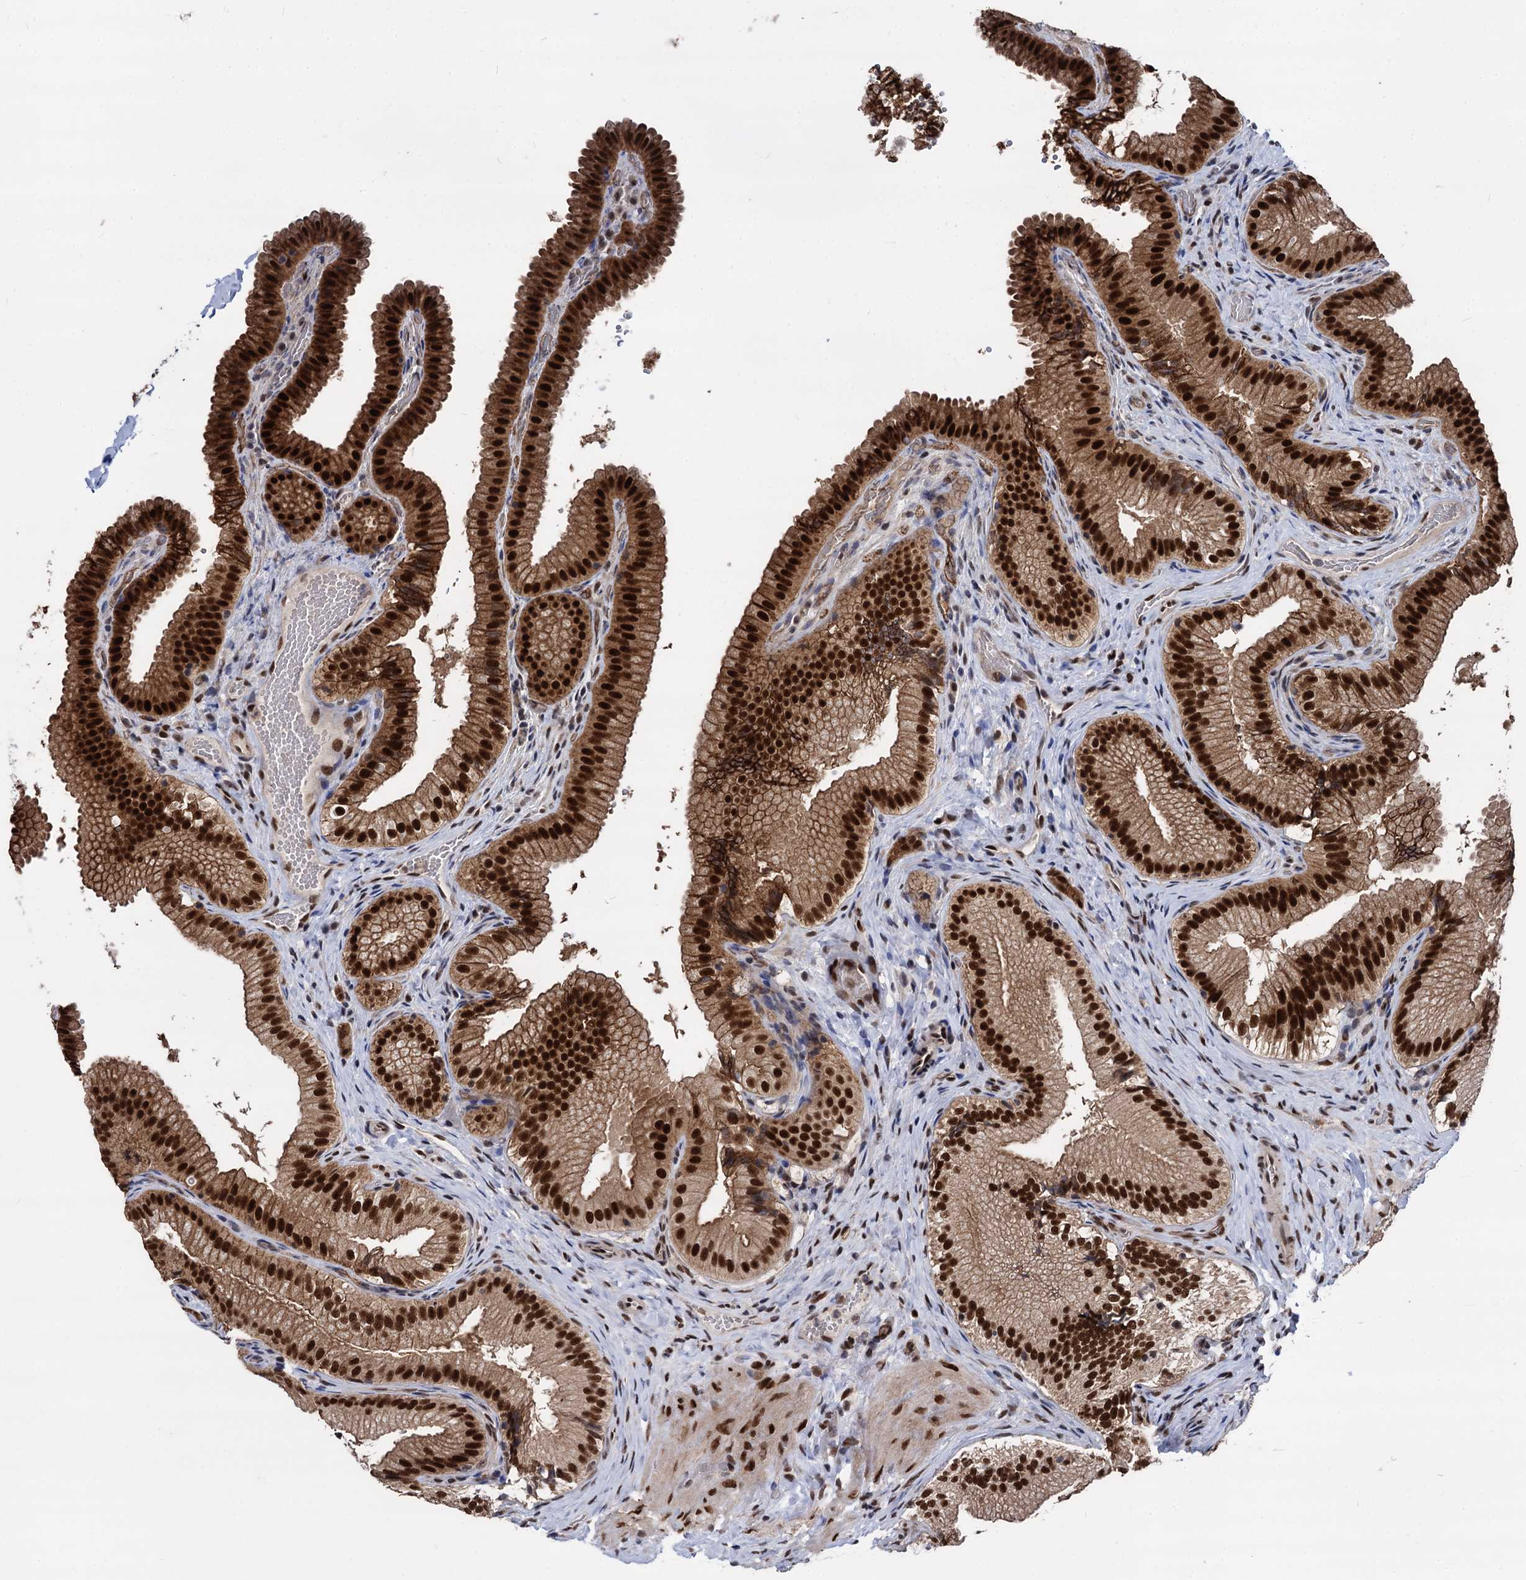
{"staining": {"intensity": "strong", "quantity": ">75%", "location": "cytoplasmic/membranous,nuclear"}, "tissue": "gallbladder", "cell_type": "Glandular cells", "image_type": "normal", "snomed": [{"axis": "morphology", "description": "Normal tissue, NOS"}, {"axis": "topography", "description": "Gallbladder"}], "caption": "This photomicrograph demonstrates immunohistochemistry (IHC) staining of benign gallbladder, with high strong cytoplasmic/membranous,nuclear expression in approximately >75% of glandular cells.", "gene": "GALNT11", "patient": {"sex": "female", "age": 30}}